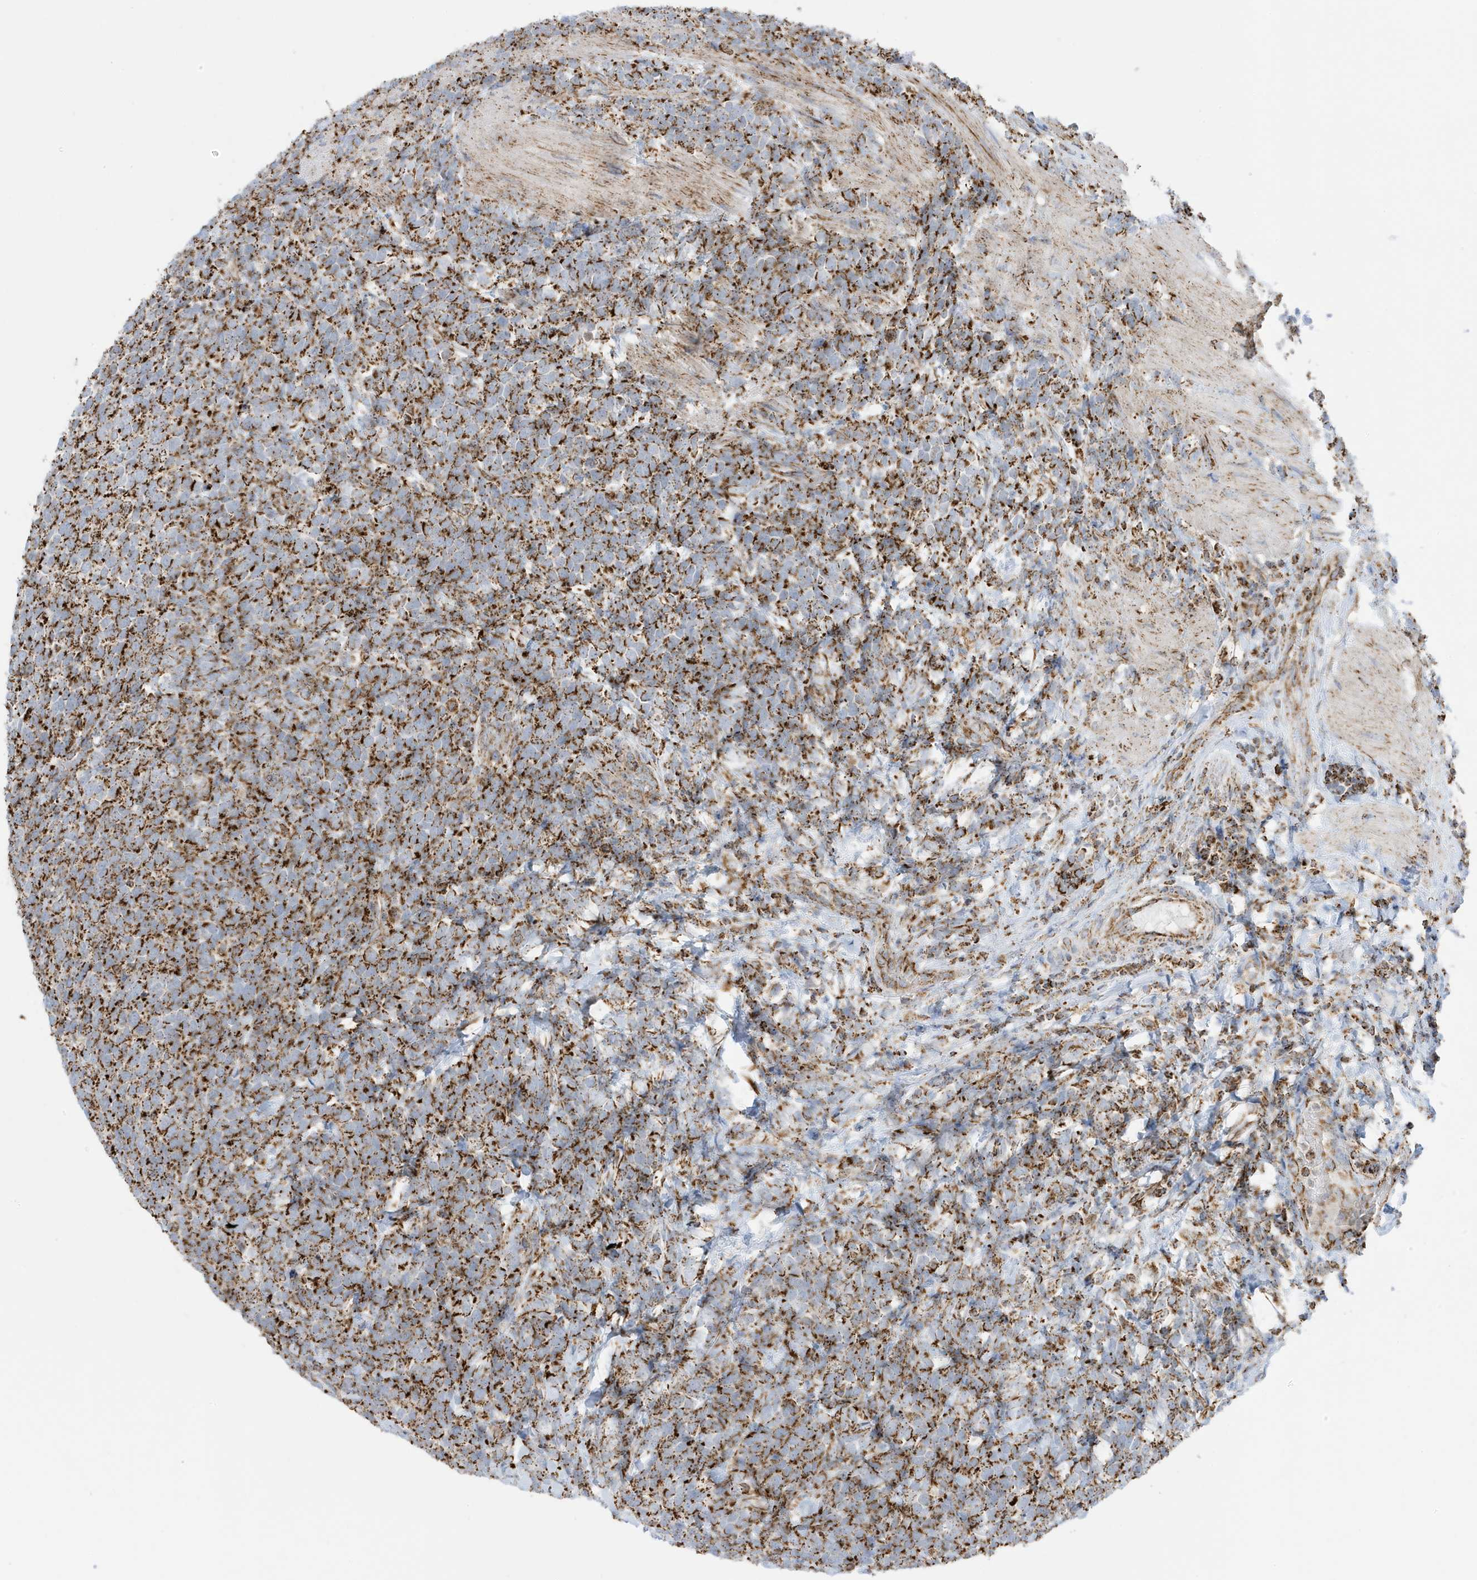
{"staining": {"intensity": "strong", "quantity": ">75%", "location": "cytoplasmic/membranous"}, "tissue": "urothelial cancer", "cell_type": "Tumor cells", "image_type": "cancer", "snomed": [{"axis": "morphology", "description": "Urothelial carcinoma, High grade"}, {"axis": "topography", "description": "Urinary bladder"}], "caption": "The immunohistochemical stain labels strong cytoplasmic/membranous staining in tumor cells of urothelial cancer tissue. The staining was performed using DAB, with brown indicating positive protein expression. Nuclei are stained blue with hematoxylin.", "gene": "ATP5ME", "patient": {"sex": "female", "age": 82}}